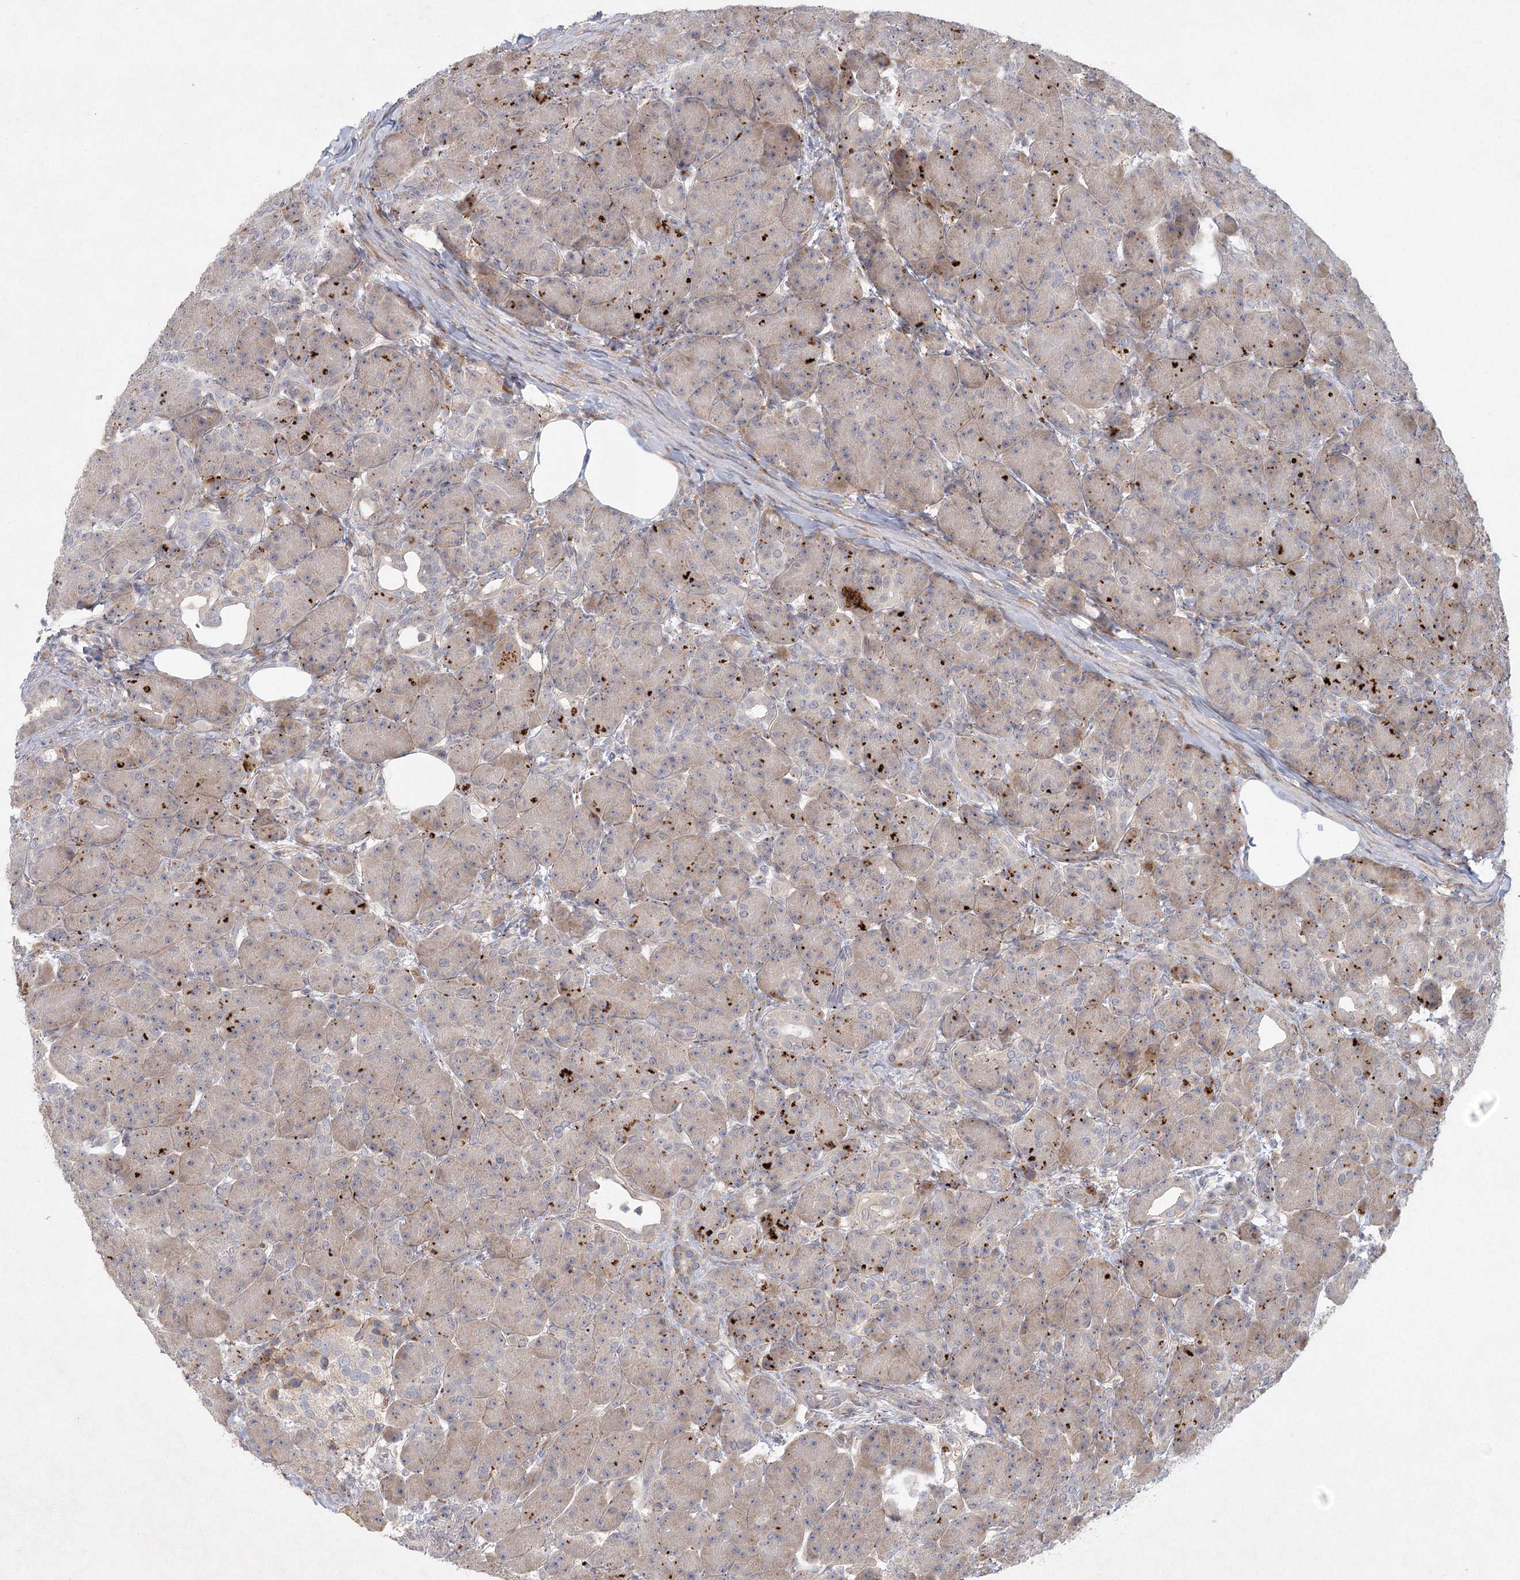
{"staining": {"intensity": "strong", "quantity": "25%-75%", "location": "cytoplasmic/membranous"}, "tissue": "pancreas", "cell_type": "Exocrine glandular cells", "image_type": "normal", "snomed": [{"axis": "morphology", "description": "Normal tissue, NOS"}, {"axis": "topography", "description": "Pancreas"}], "caption": "A high amount of strong cytoplasmic/membranous expression is appreciated in approximately 25%-75% of exocrine glandular cells in normal pancreas. (IHC, brightfield microscopy, high magnification).", "gene": "FAM110C", "patient": {"sex": "male", "age": 63}}